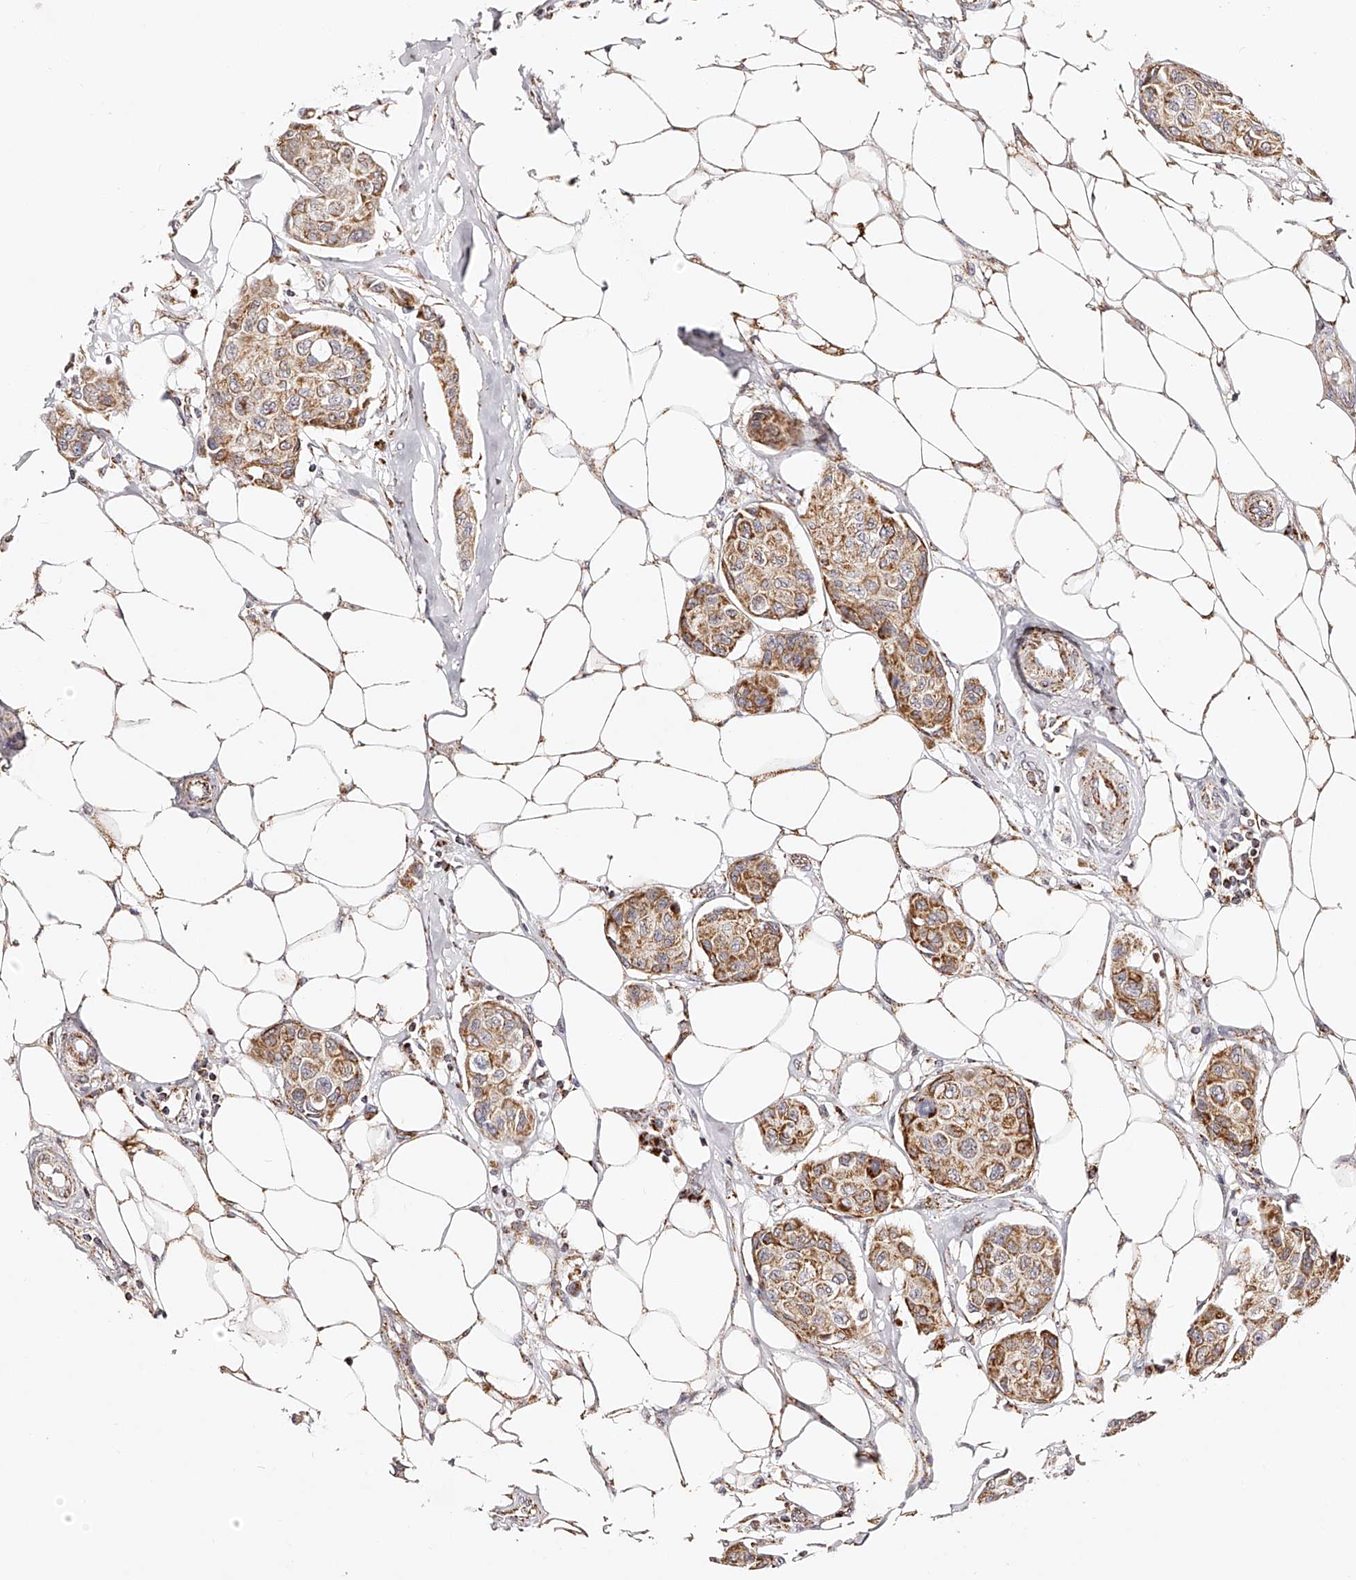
{"staining": {"intensity": "moderate", "quantity": ">75%", "location": "cytoplasmic/membranous"}, "tissue": "breast cancer", "cell_type": "Tumor cells", "image_type": "cancer", "snomed": [{"axis": "morphology", "description": "Duct carcinoma"}, {"axis": "topography", "description": "Breast"}], "caption": "Human breast cancer (infiltrating ductal carcinoma) stained with a protein marker reveals moderate staining in tumor cells.", "gene": "NDUFV3", "patient": {"sex": "female", "age": 80}}